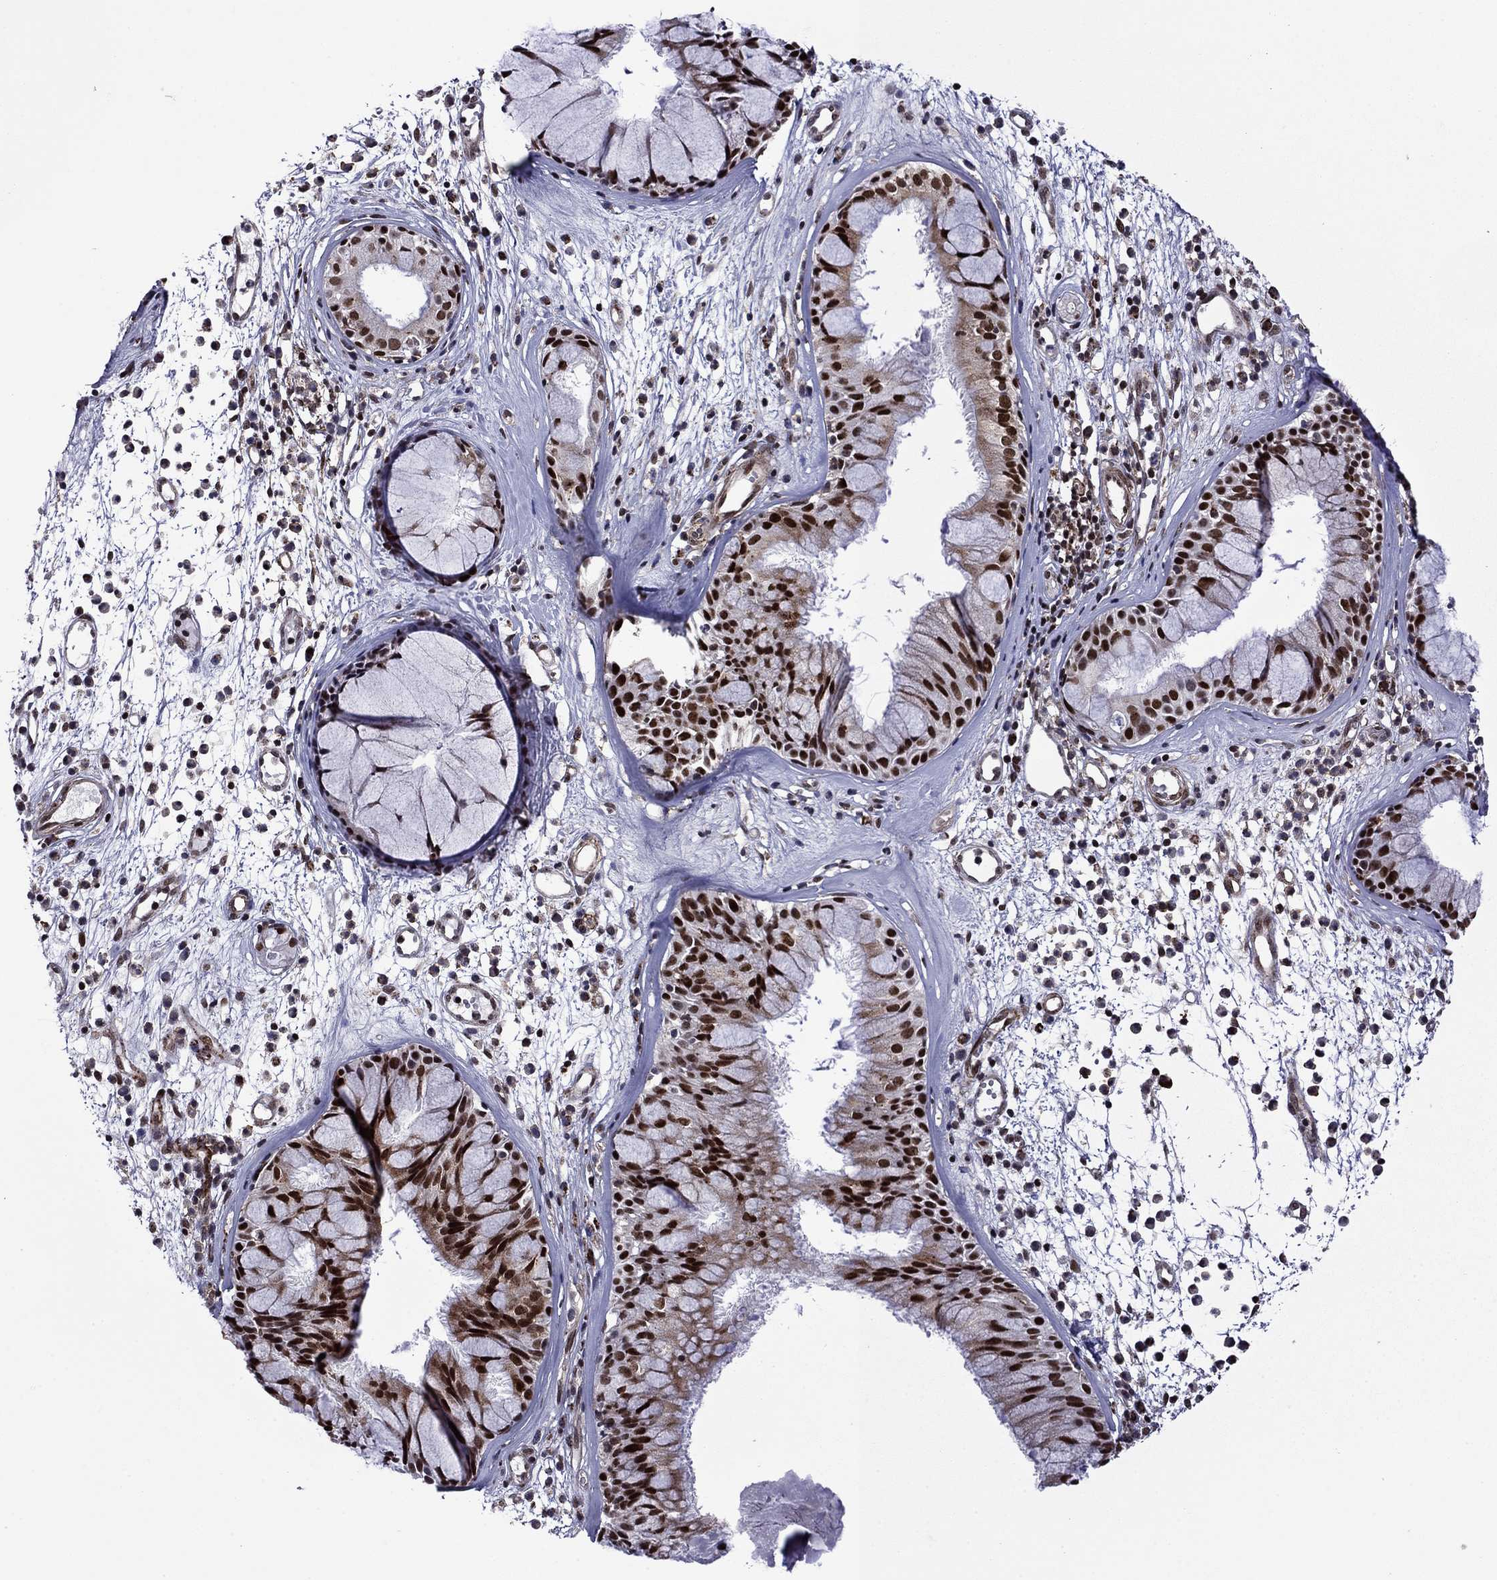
{"staining": {"intensity": "strong", "quantity": ">75%", "location": "nuclear"}, "tissue": "nasopharynx", "cell_type": "Respiratory epithelial cells", "image_type": "normal", "snomed": [{"axis": "morphology", "description": "Normal tissue, NOS"}, {"axis": "topography", "description": "Nasopharynx"}], "caption": "The immunohistochemical stain highlights strong nuclear staining in respiratory epithelial cells of benign nasopharynx. (IHC, brightfield microscopy, high magnification).", "gene": "SURF2", "patient": {"sex": "male", "age": 77}}